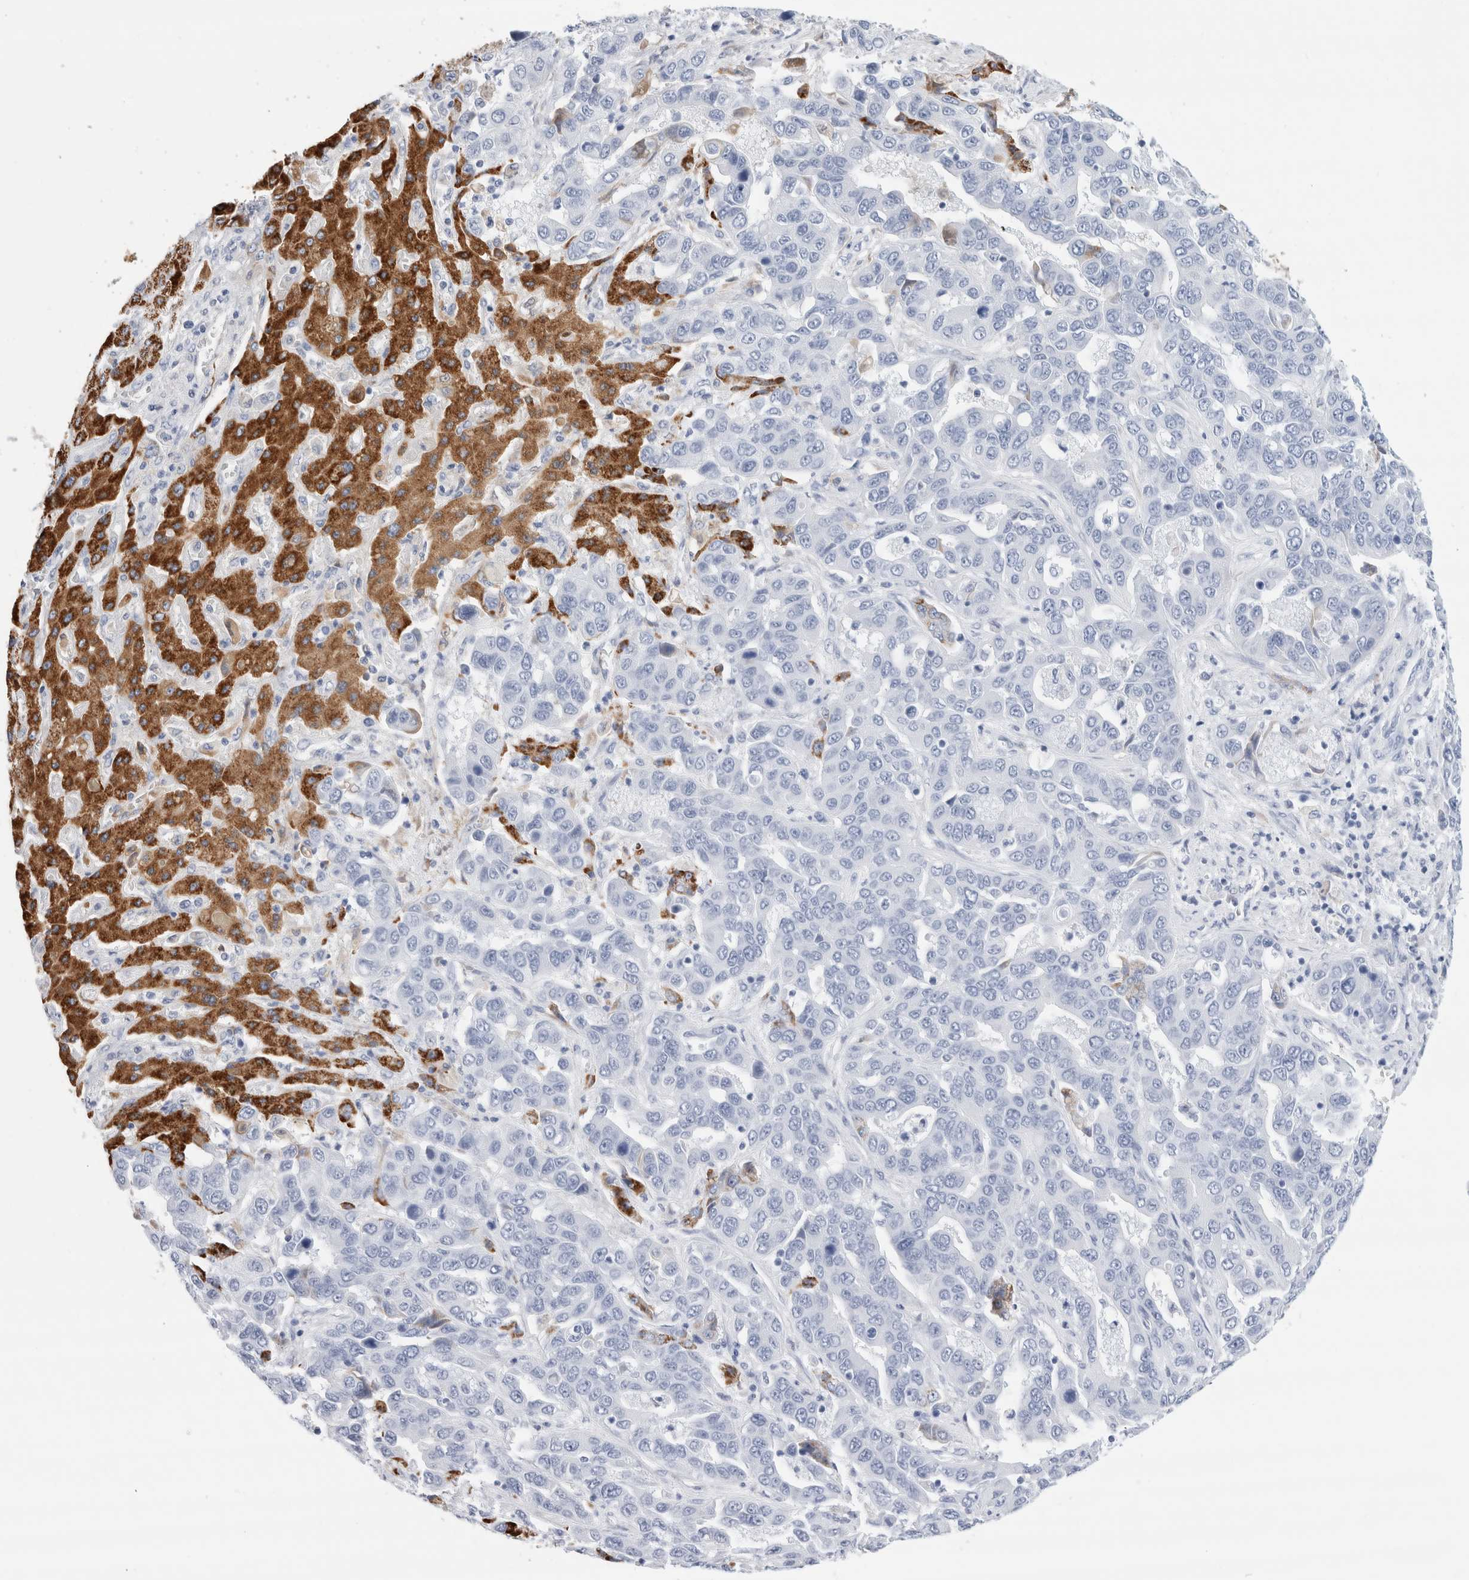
{"staining": {"intensity": "negative", "quantity": "none", "location": "none"}, "tissue": "liver cancer", "cell_type": "Tumor cells", "image_type": "cancer", "snomed": [{"axis": "morphology", "description": "Cholangiocarcinoma"}, {"axis": "topography", "description": "Liver"}], "caption": "A micrograph of human liver cancer (cholangiocarcinoma) is negative for staining in tumor cells.", "gene": "ECHDC2", "patient": {"sex": "female", "age": 52}}